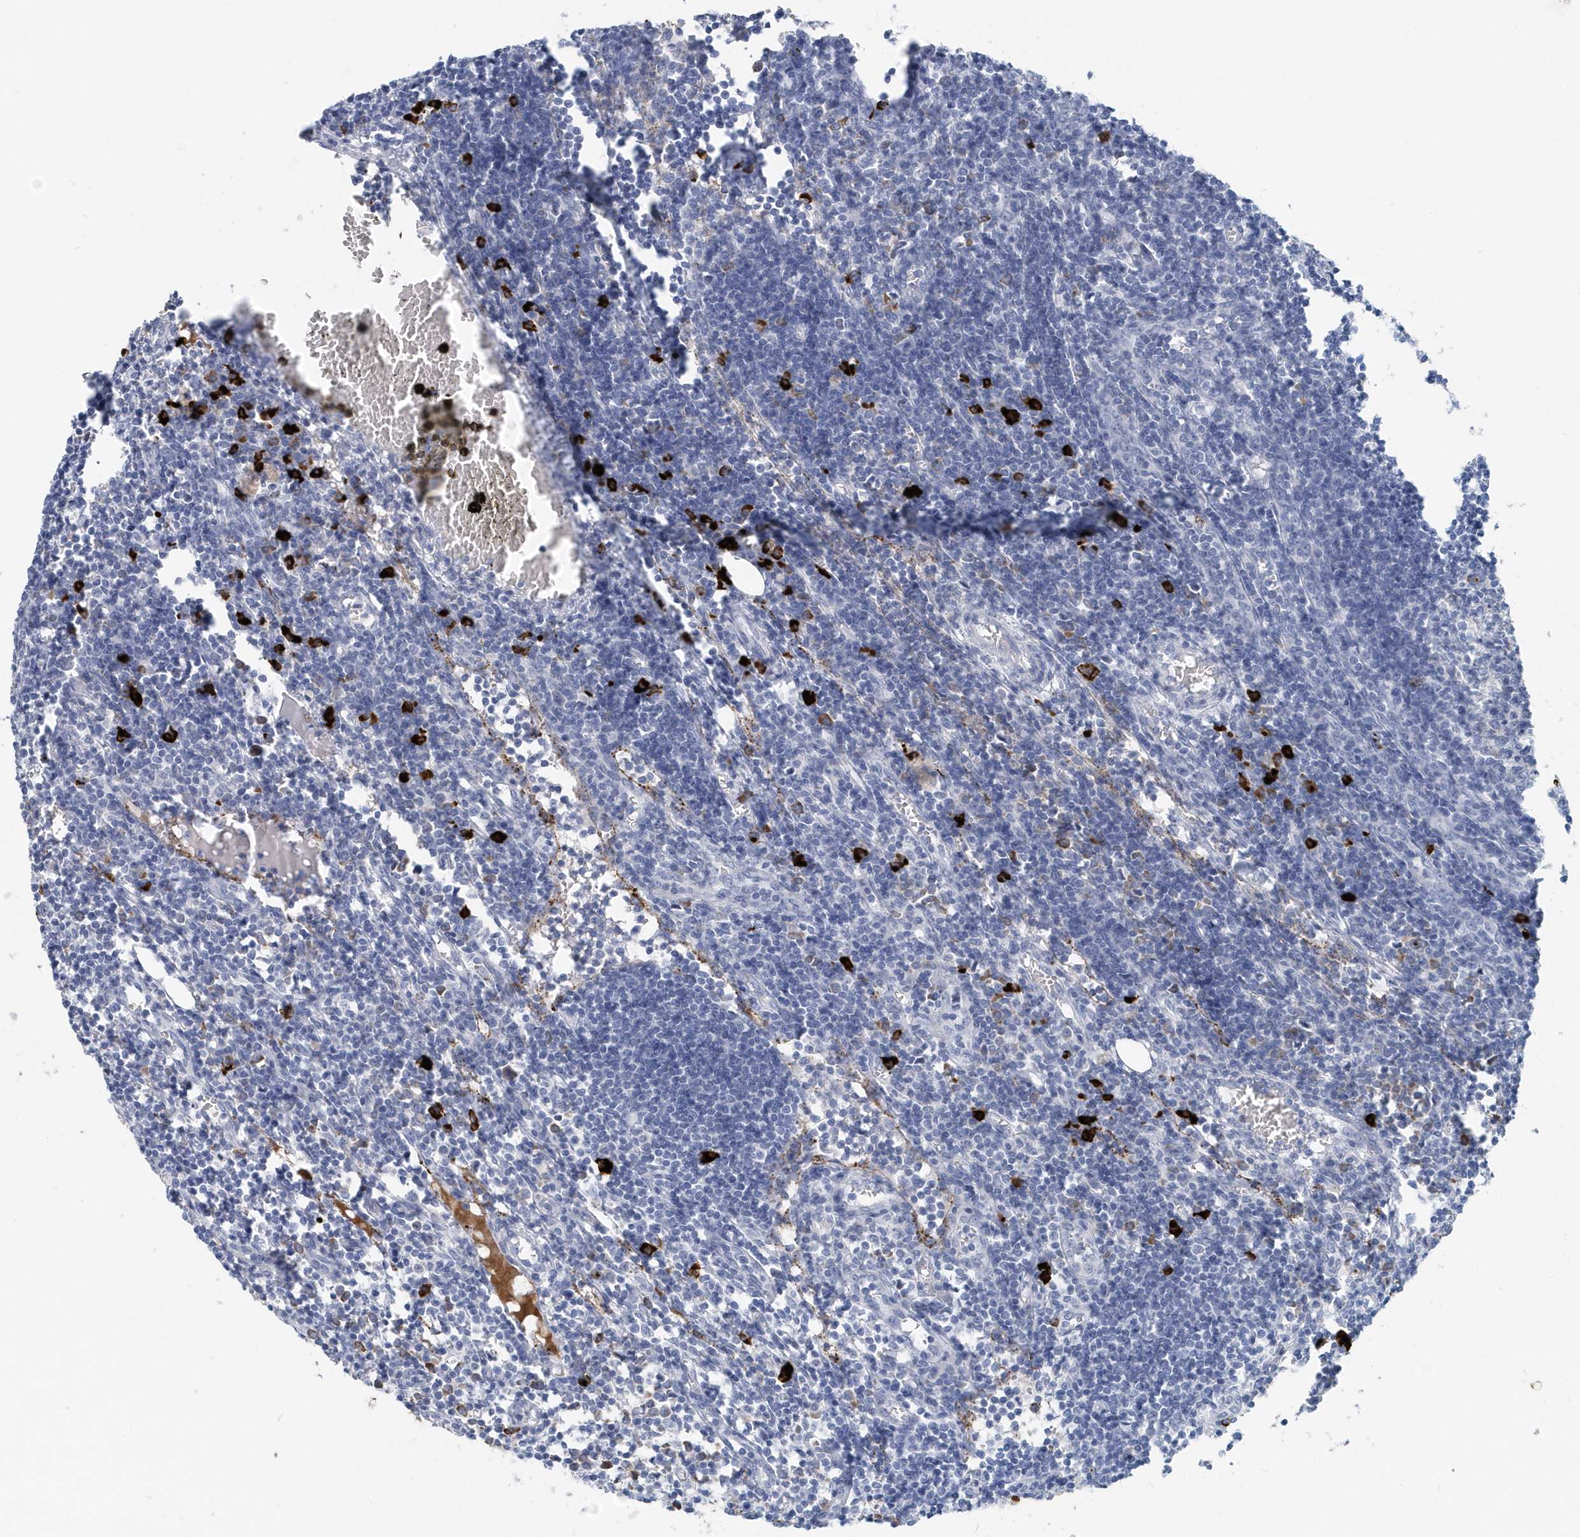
{"staining": {"intensity": "strong", "quantity": "<25%", "location": "cytoplasmic/membranous"}, "tissue": "lymph node", "cell_type": "Non-germinal center cells", "image_type": "normal", "snomed": [{"axis": "morphology", "description": "Normal tissue, NOS"}, {"axis": "morphology", "description": "Malignant melanoma, Metastatic site"}, {"axis": "topography", "description": "Lymph node"}], "caption": "The immunohistochemical stain highlights strong cytoplasmic/membranous positivity in non-germinal center cells of unremarkable lymph node.", "gene": "JCHAIN", "patient": {"sex": "male", "age": 41}}